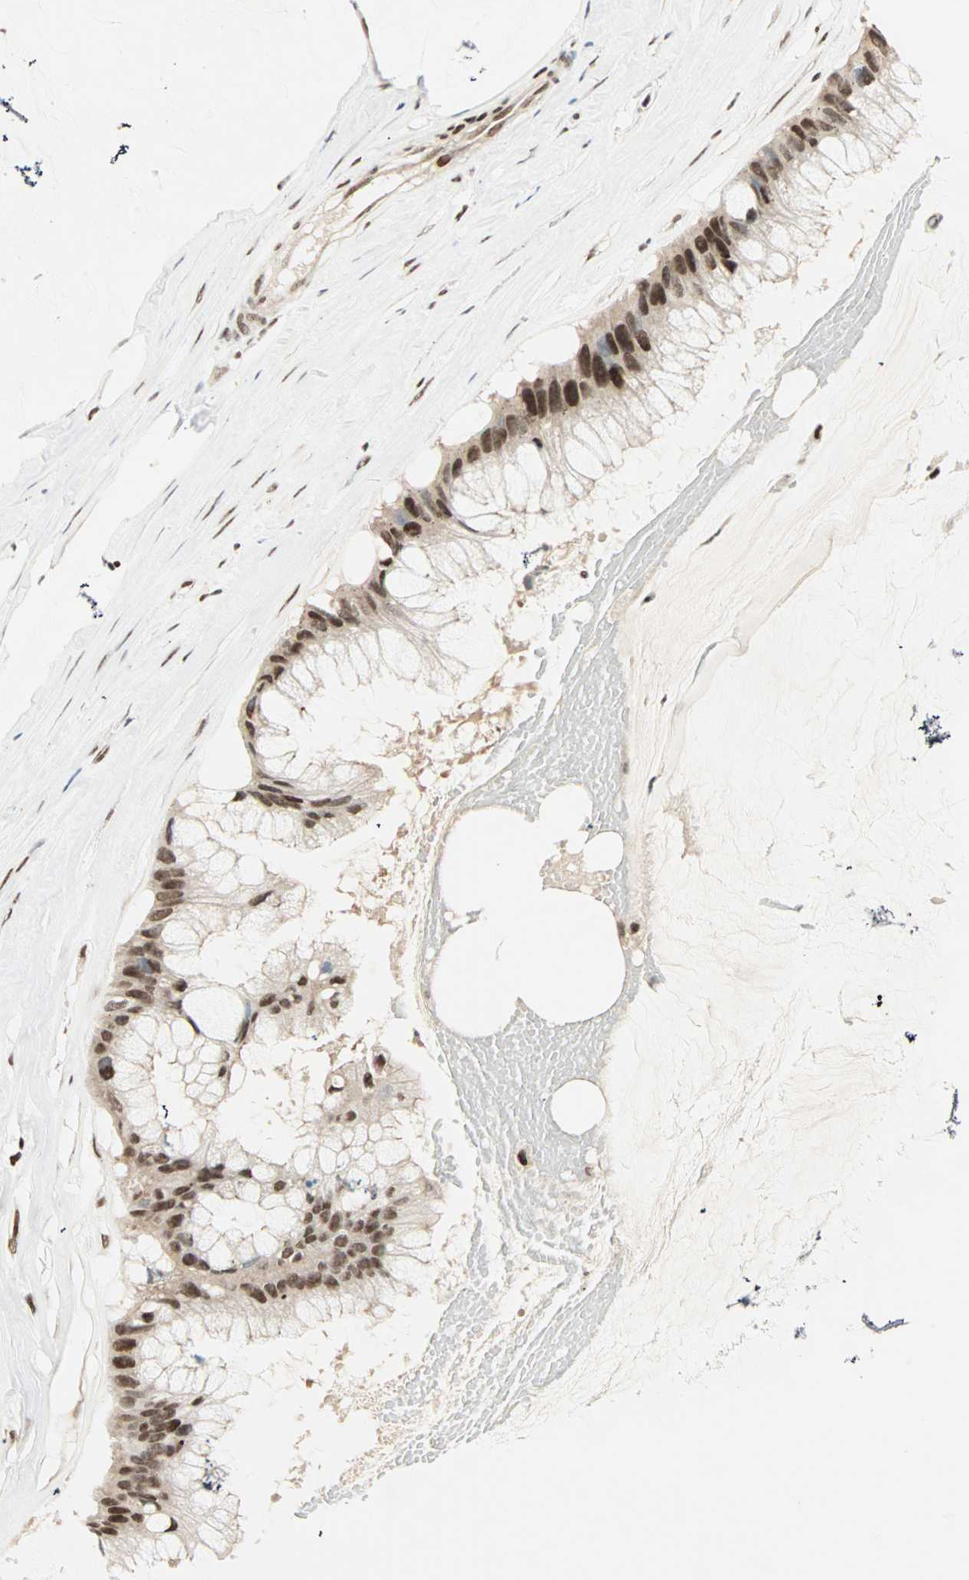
{"staining": {"intensity": "strong", "quantity": ">75%", "location": "nuclear"}, "tissue": "ovarian cancer", "cell_type": "Tumor cells", "image_type": "cancer", "snomed": [{"axis": "morphology", "description": "Cystadenocarcinoma, mucinous, NOS"}, {"axis": "topography", "description": "Ovary"}], "caption": "Ovarian cancer (mucinous cystadenocarcinoma) stained with a protein marker reveals strong staining in tumor cells.", "gene": "BLM", "patient": {"sex": "female", "age": 39}}